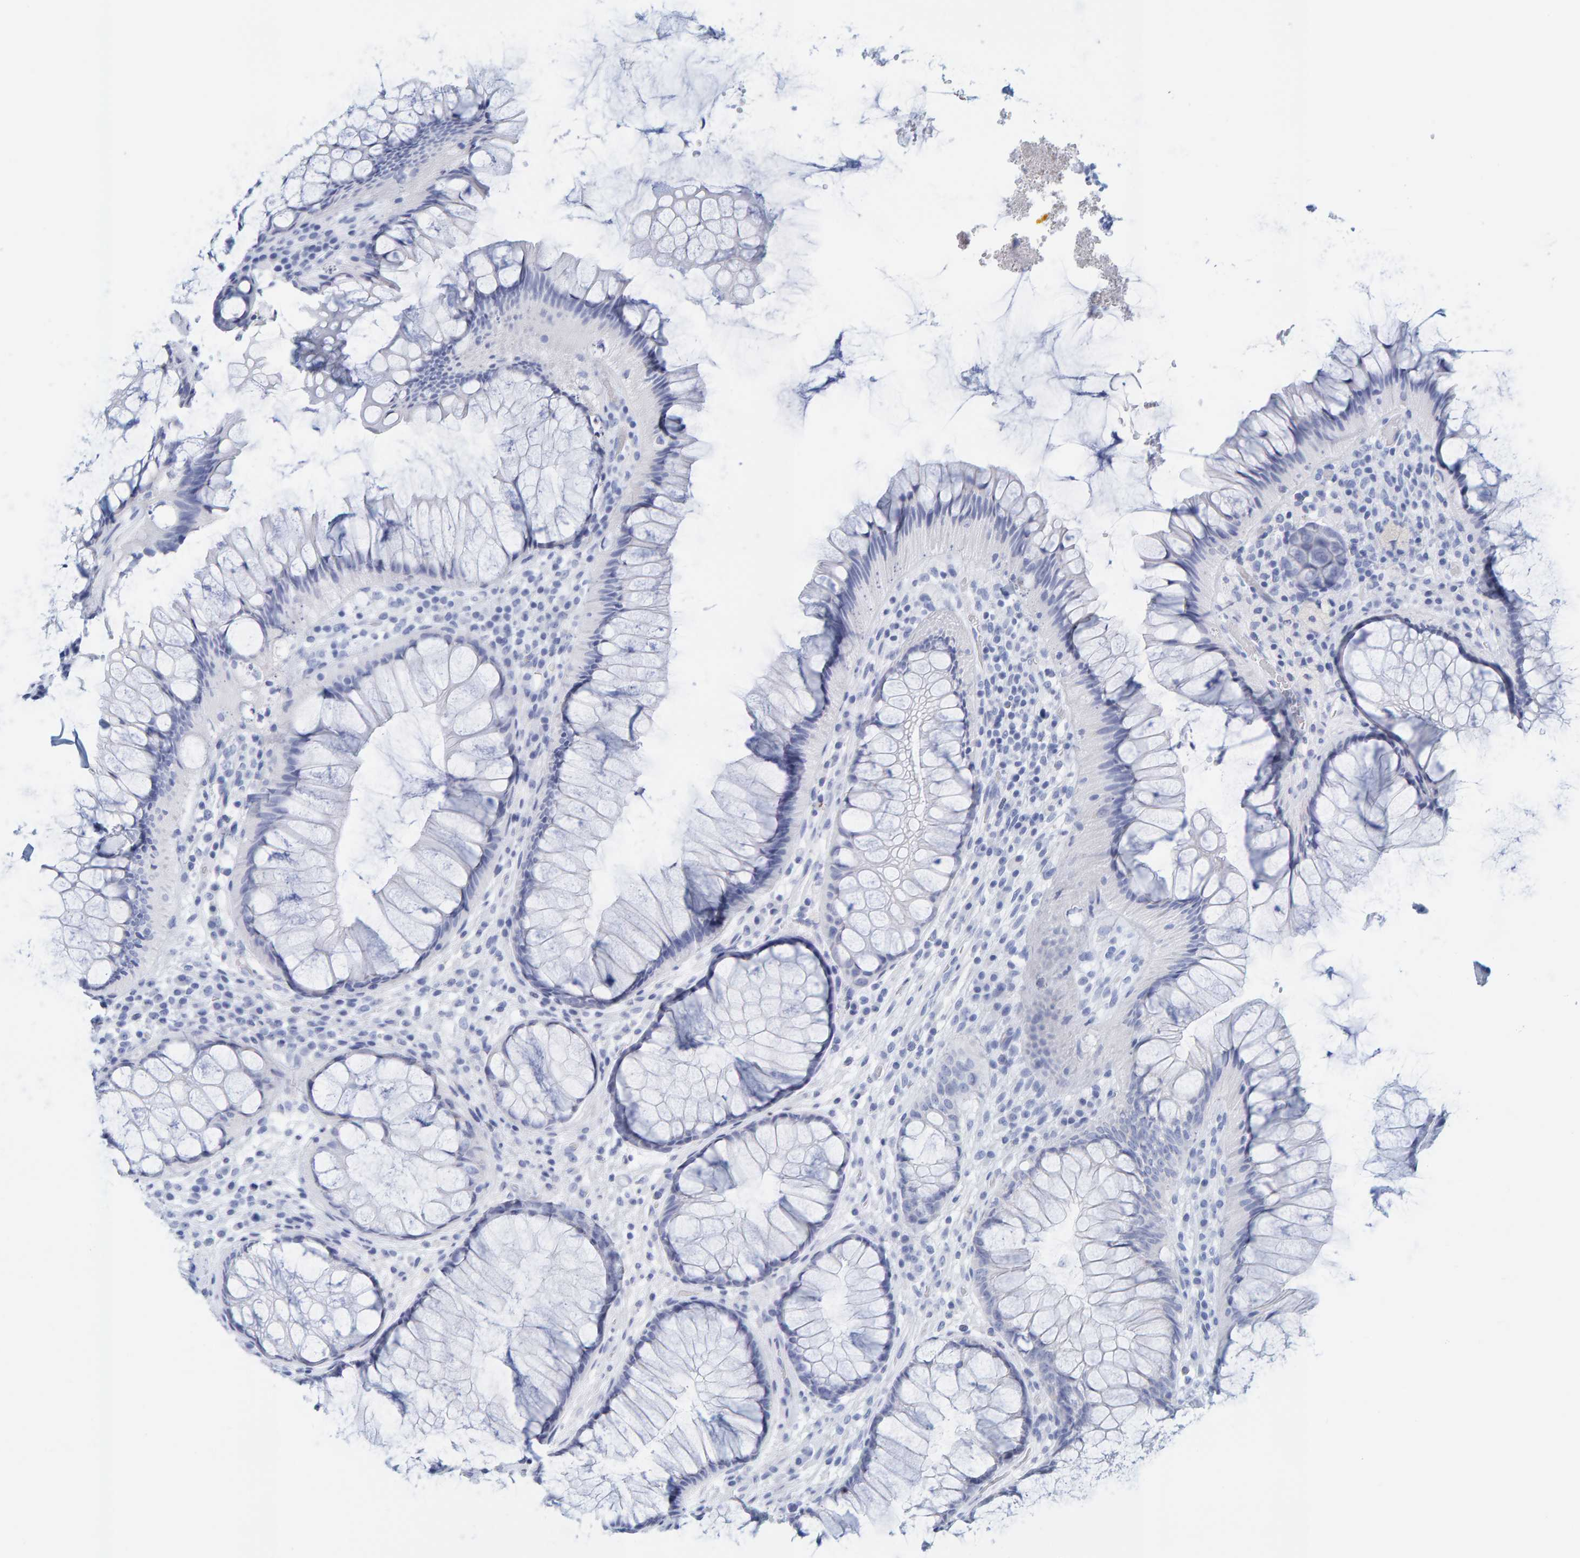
{"staining": {"intensity": "negative", "quantity": "none", "location": "none"}, "tissue": "rectum", "cell_type": "Glandular cells", "image_type": "normal", "snomed": [{"axis": "morphology", "description": "Normal tissue, NOS"}, {"axis": "topography", "description": "Rectum"}], "caption": "Human rectum stained for a protein using immunohistochemistry reveals no expression in glandular cells.", "gene": "SFTPC", "patient": {"sex": "male", "age": 51}}